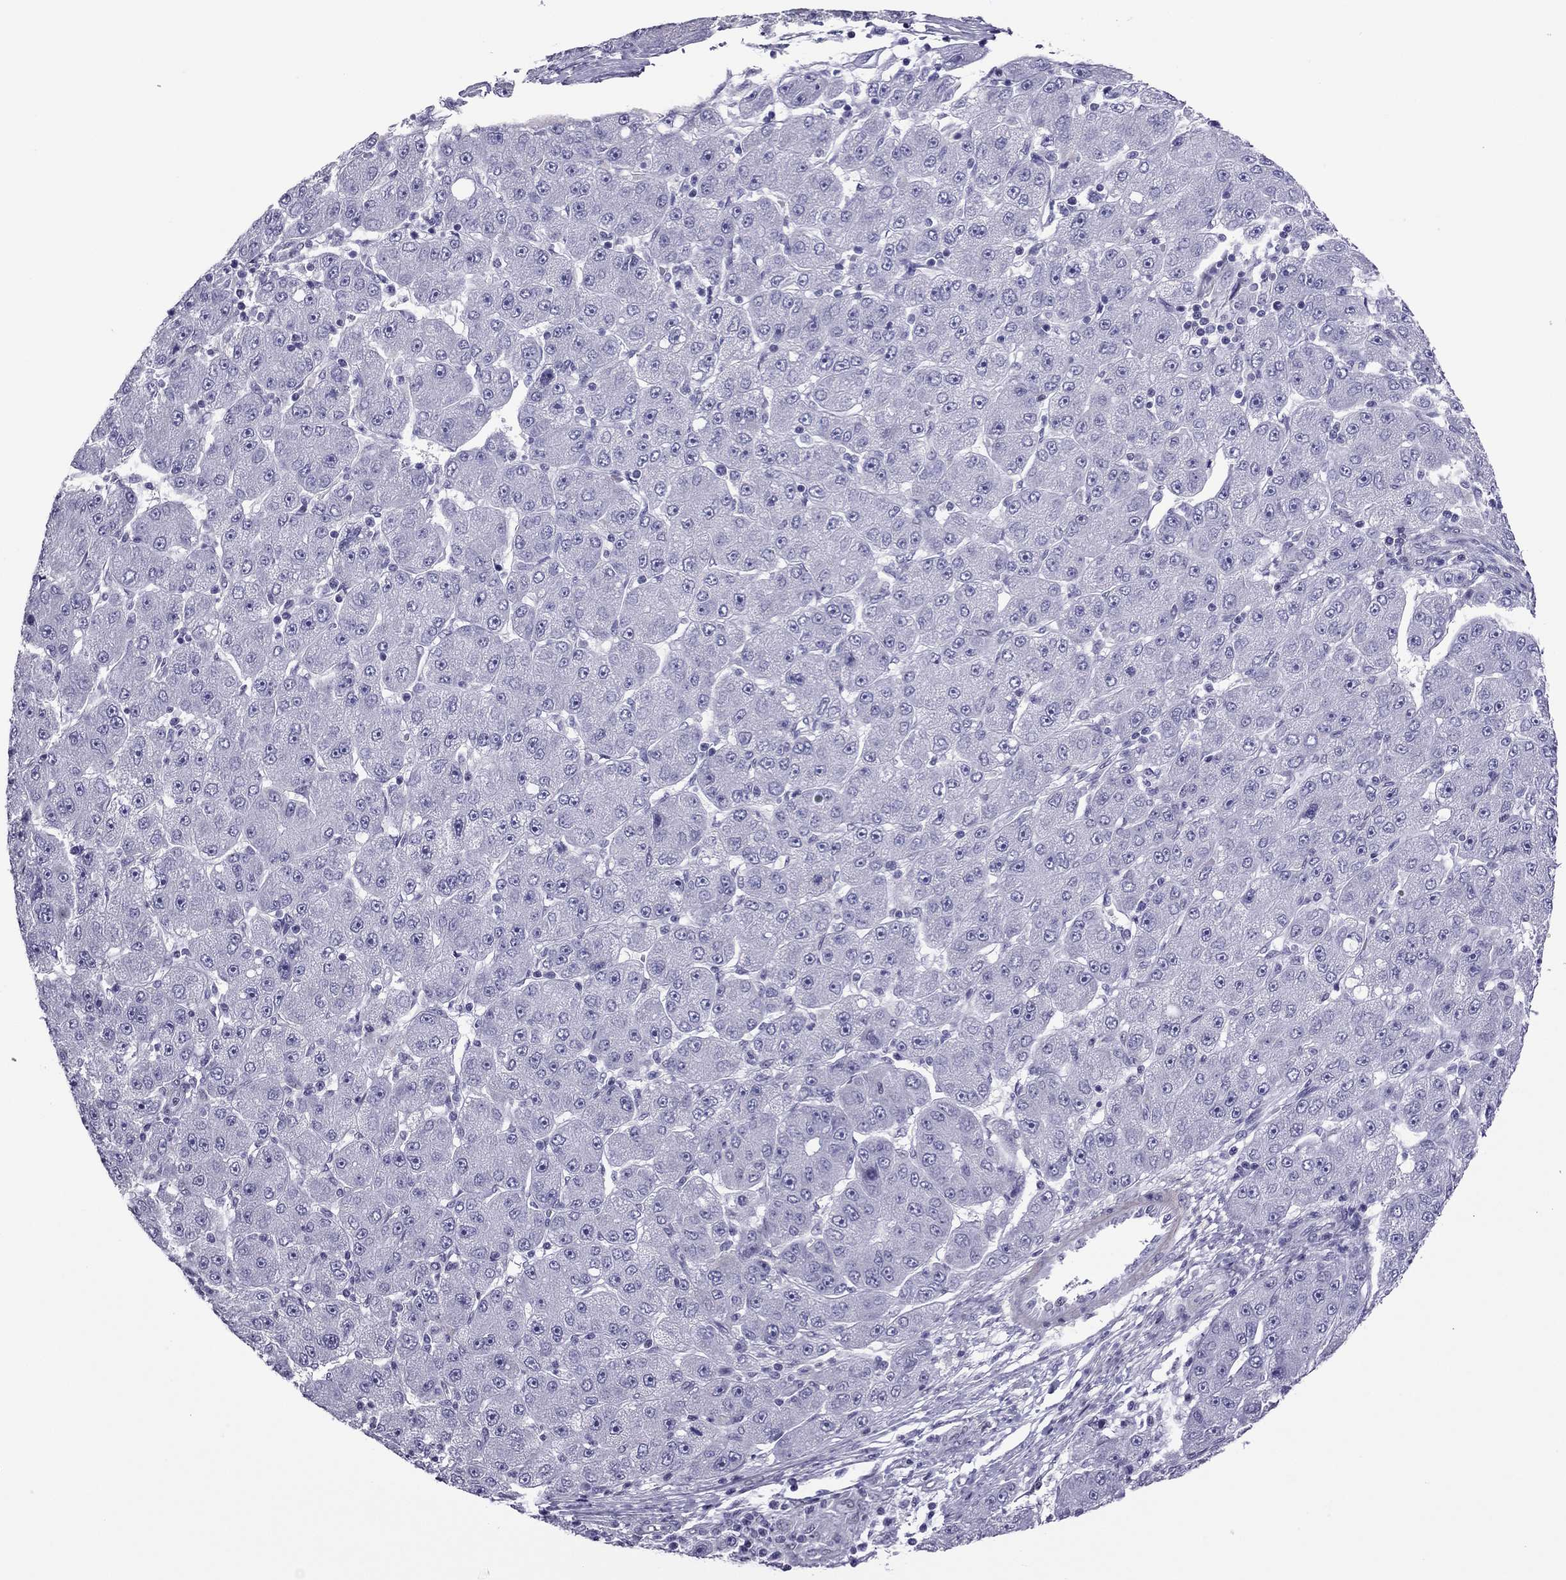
{"staining": {"intensity": "negative", "quantity": "none", "location": "none"}, "tissue": "liver cancer", "cell_type": "Tumor cells", "image_type": "cancer", "snomed": [{"axis": "morphology", "description": "Carcinoma, Hepatocellular, NOS"}, {"axis": "topography", "description": "Liver"}], "caption": "Tumor cells are negative for brown protein staining in liver hepatocellular carcinoma.", "gene": "ZNF646", "patient": {"sex": "male", "age": 67}}